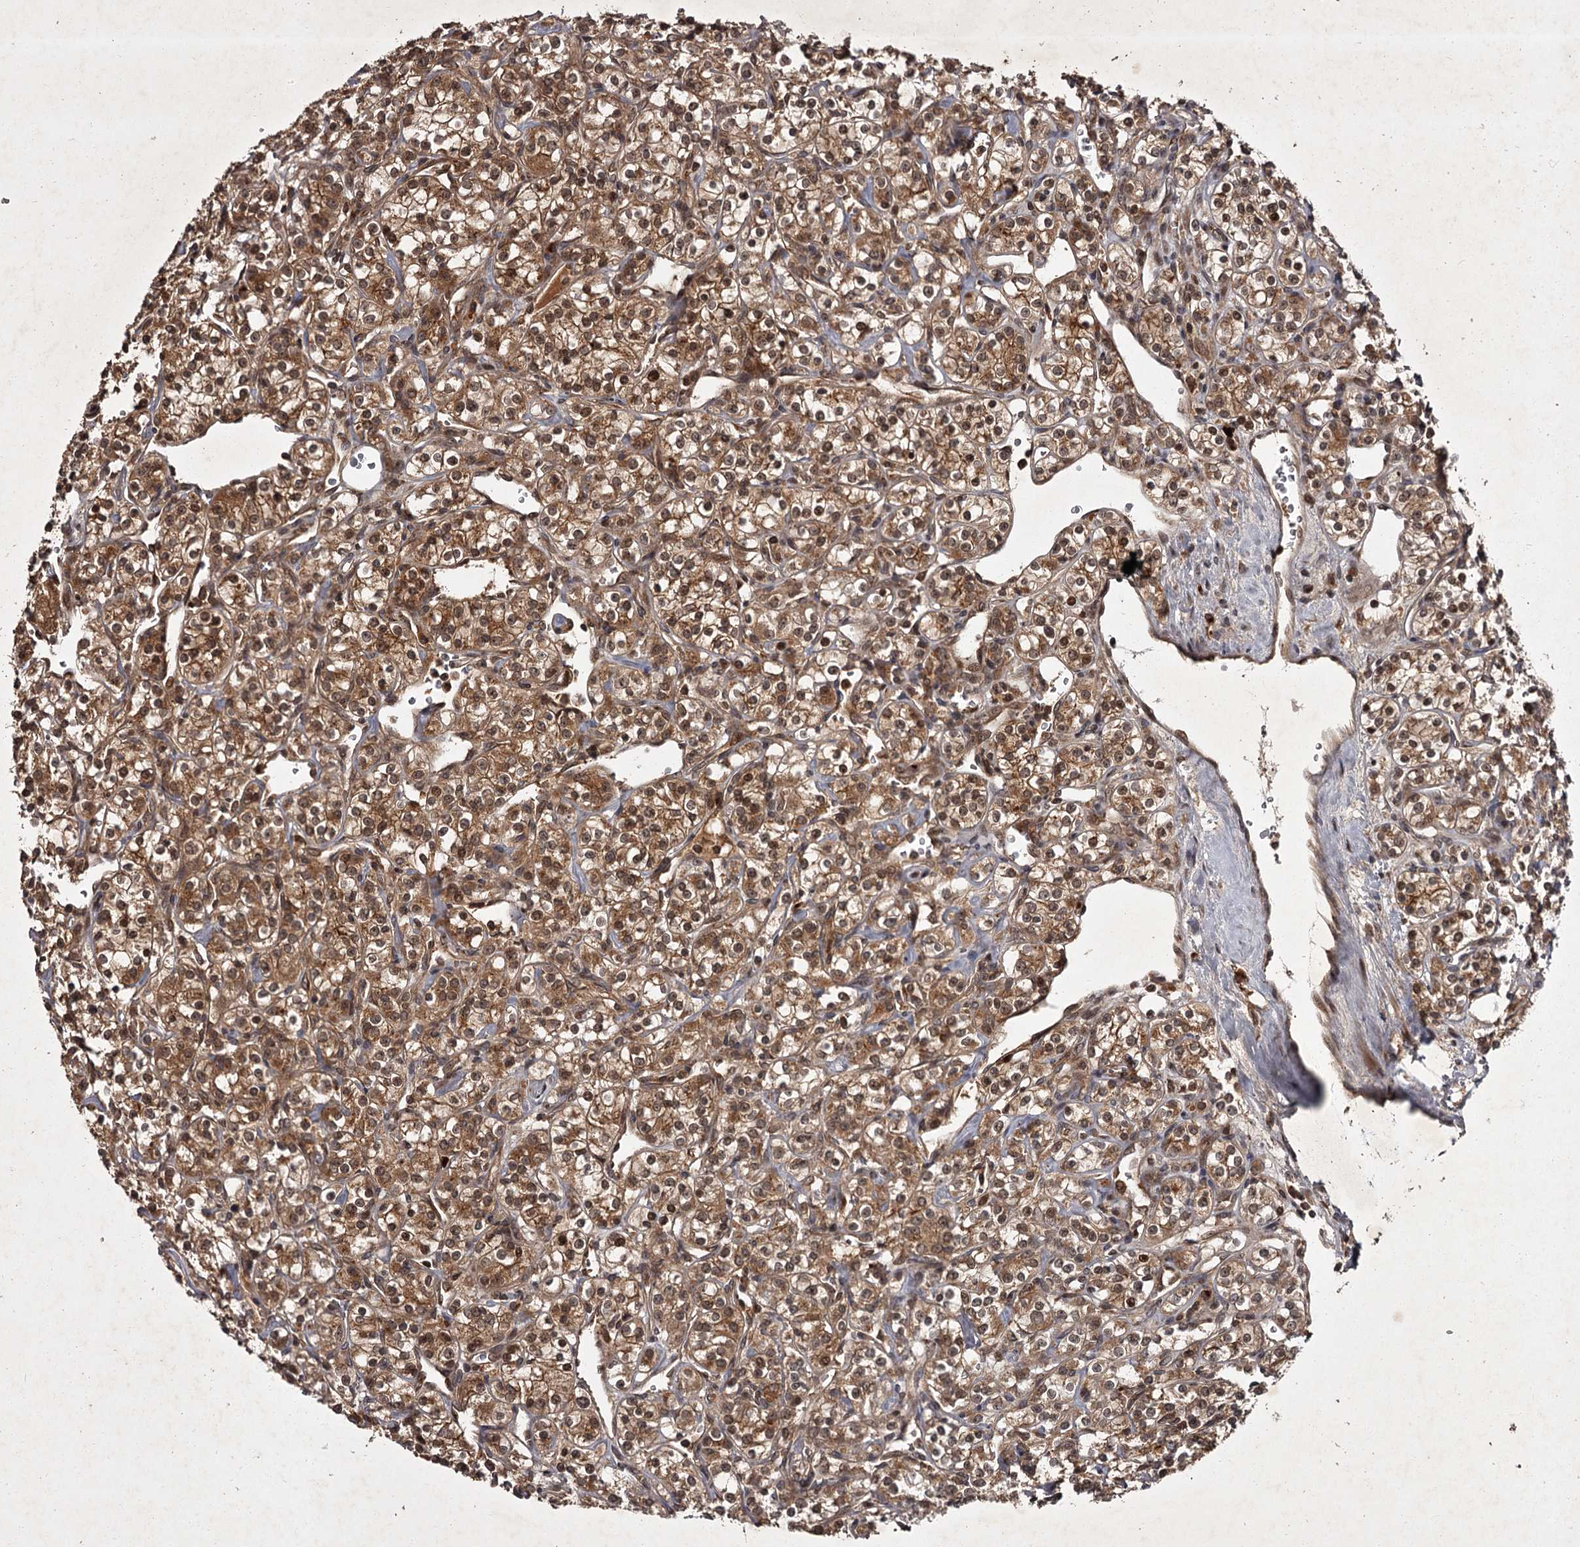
{"staining": {"intensity": "moderate", "quantity": ">75%", "location": "cytoplasmic/membranous"}, "tissue": "renal cancer", "cell_type": "Tumor cells", "image_type": "cancer", "snomed": [{"axis": "morphology", "description": "Adenocarcinoma, NOS"}, {"axis": "topography", "description": "Kidney"}], "caption": "Immunohistochemistry of renal cancer displays medium levels of moderate cytoplasmic/membranous expression in approximately >75% of tumor cells.", "gene": "TBC1D23", "patient": {"sex": "male", "age": 77}}